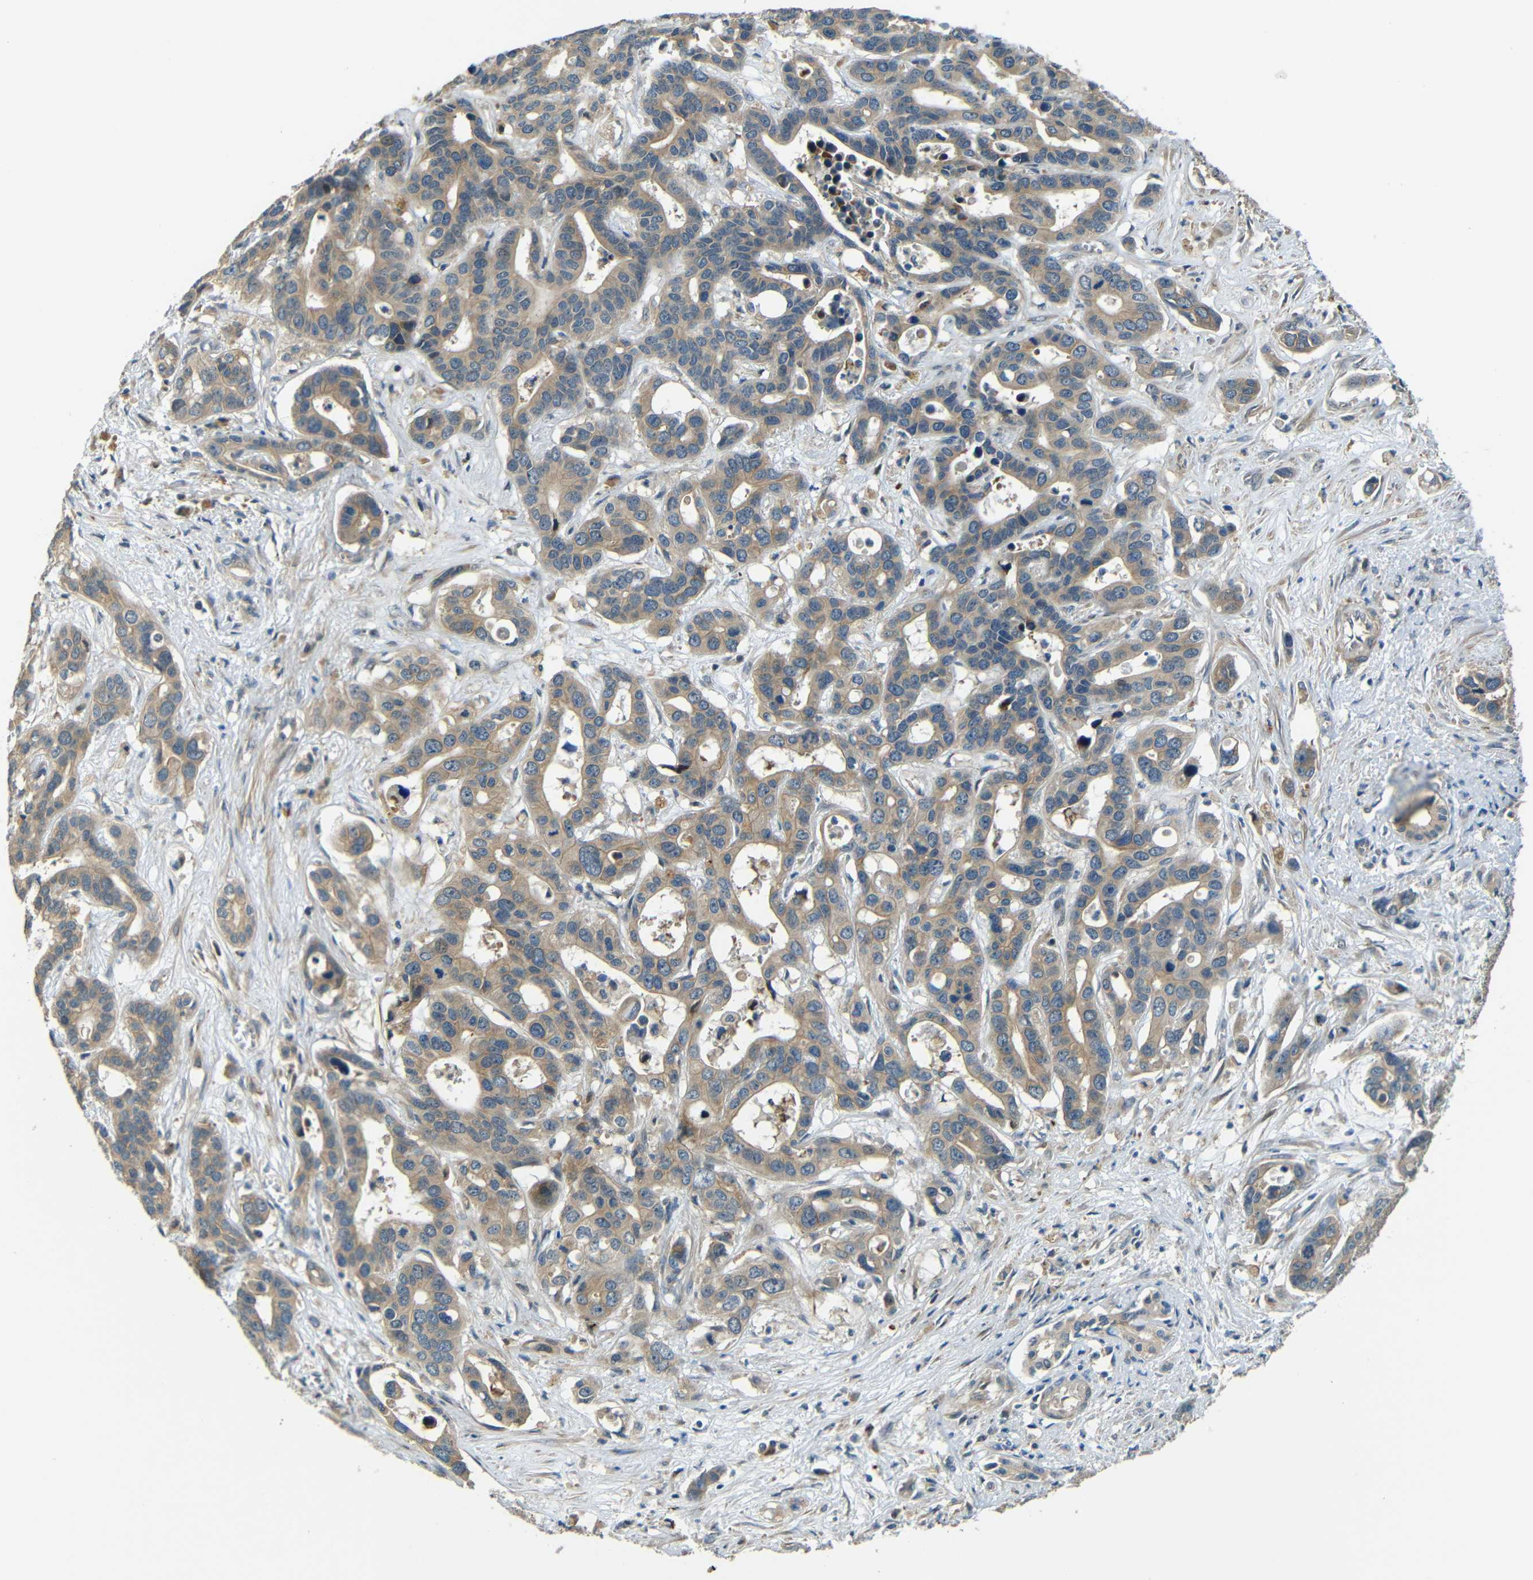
{"staining": {"intensity": "weak", "quantity": ">75%", "location": "cytoplasmic/membranous"}, "tissue": "liver cancer", "cell_type": "Tumor cells", "image_type": "cancer", "snomed": [{"axis": "morphology", "description": "Cholangiocarcinoma"}, {"axis": "topography", "description": "Liver"}], "caption": "Immunohistochemical staining of human liver cholangiocarcinoma displays weak cytoplasmic/membranous protein staining in about >75% of tumor cells. (Stains: DAB (3,3'-diaminobenzidine) in brown, nuclei in blue, Microscopy: brightfield microscopy at high magnification).", "gene": "FNDC3A", "patient": {"sex": "female", "age": 65}}